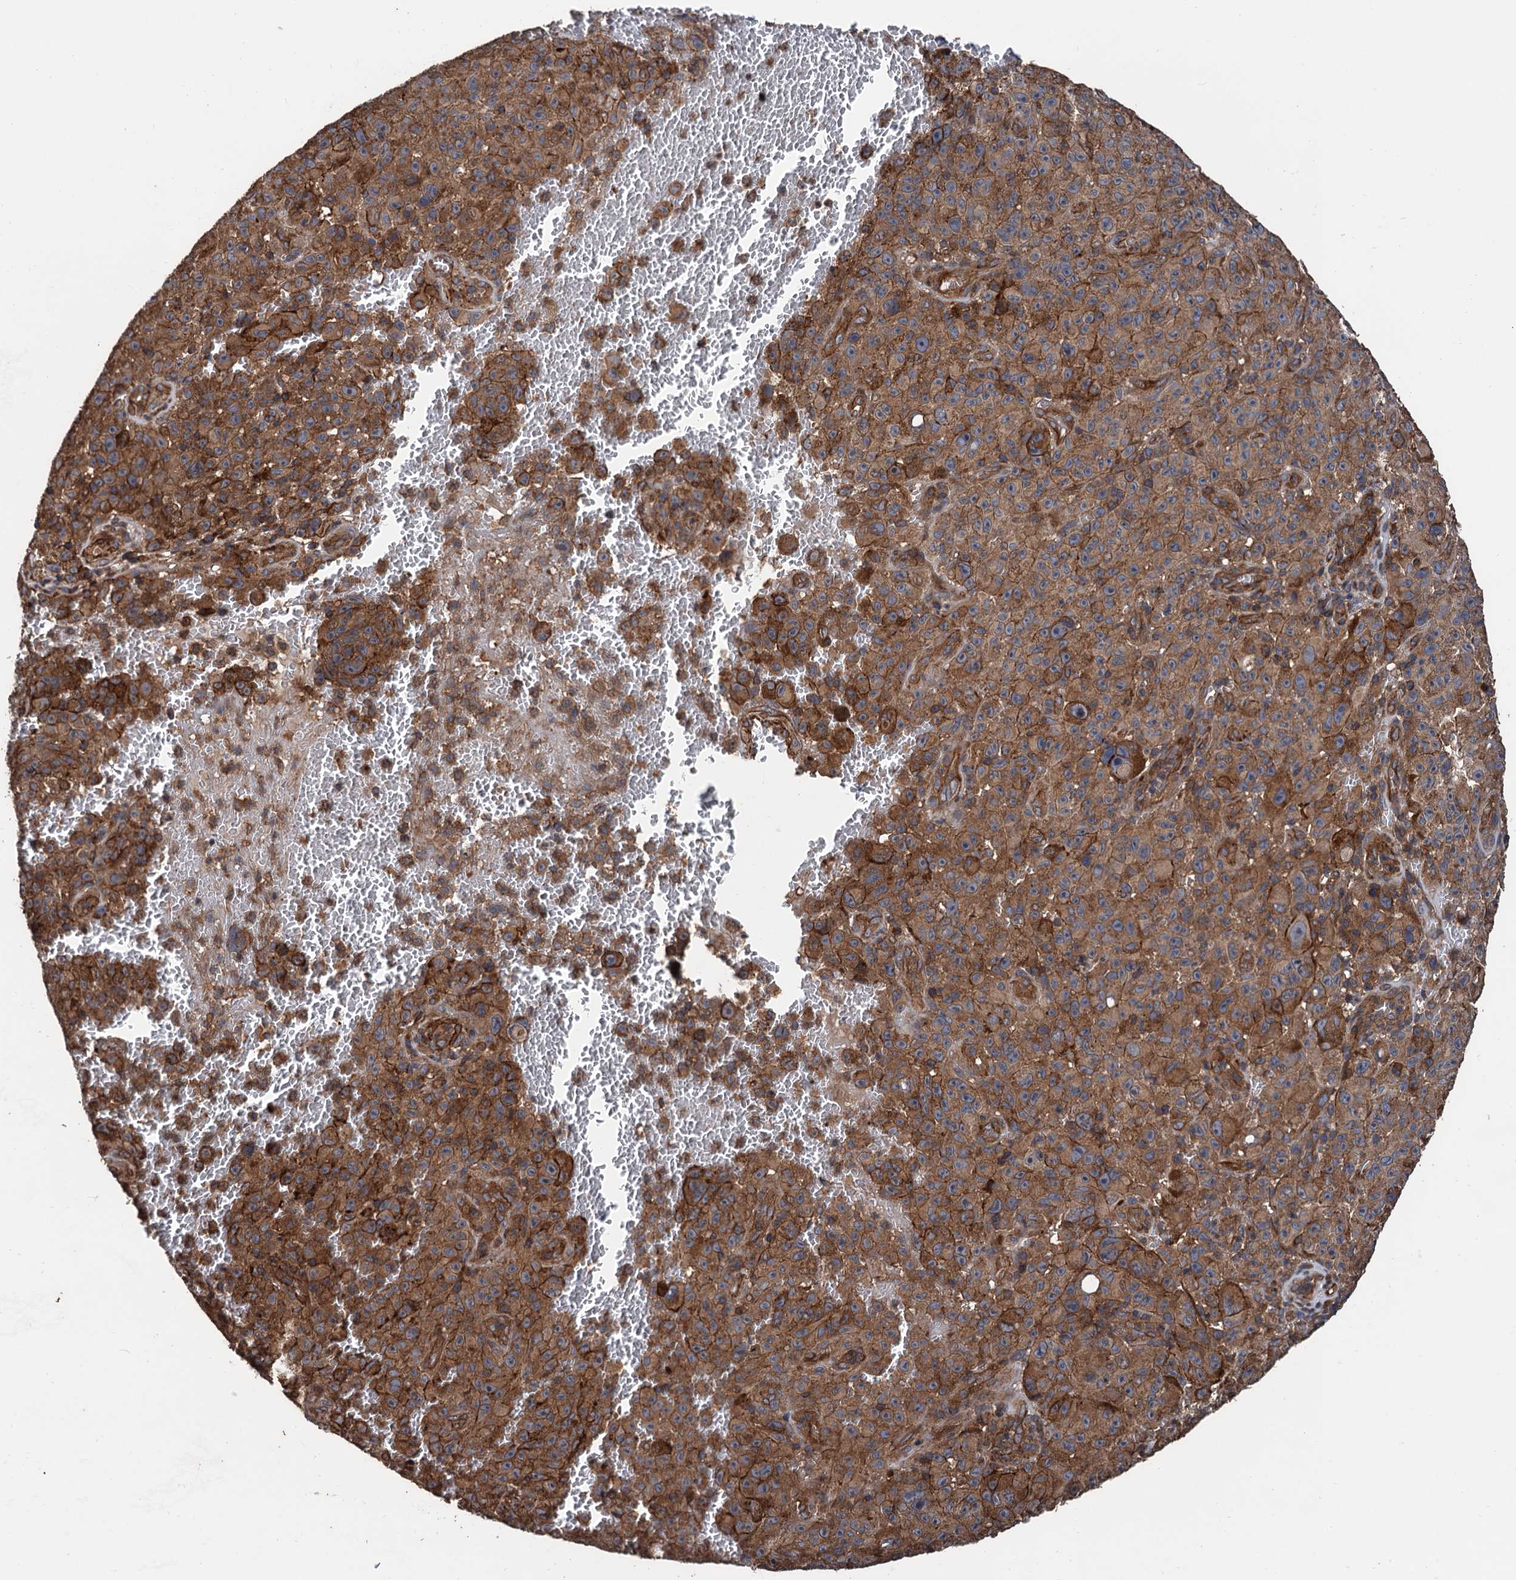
{"staining": {"intensity": "moderate", "quantity": ">75%", "location": "cytoplasmic/membranous"}, "tissue": "melanoma", "cell_type": "Tumor cells", "image_type": "cancer", "snomed": [{"axis": "morphology", "description": "Malignant melanoma, NOS"}, {"axis": "topography", "description": "Skin"}], "caption": "Protein staining exhibits moderate cytoplasmic/membranous expression in about >75% of tumor cells in melanoma.", "gene": "PPP4R1", "patient": {"sex": "female", "age": 82}}